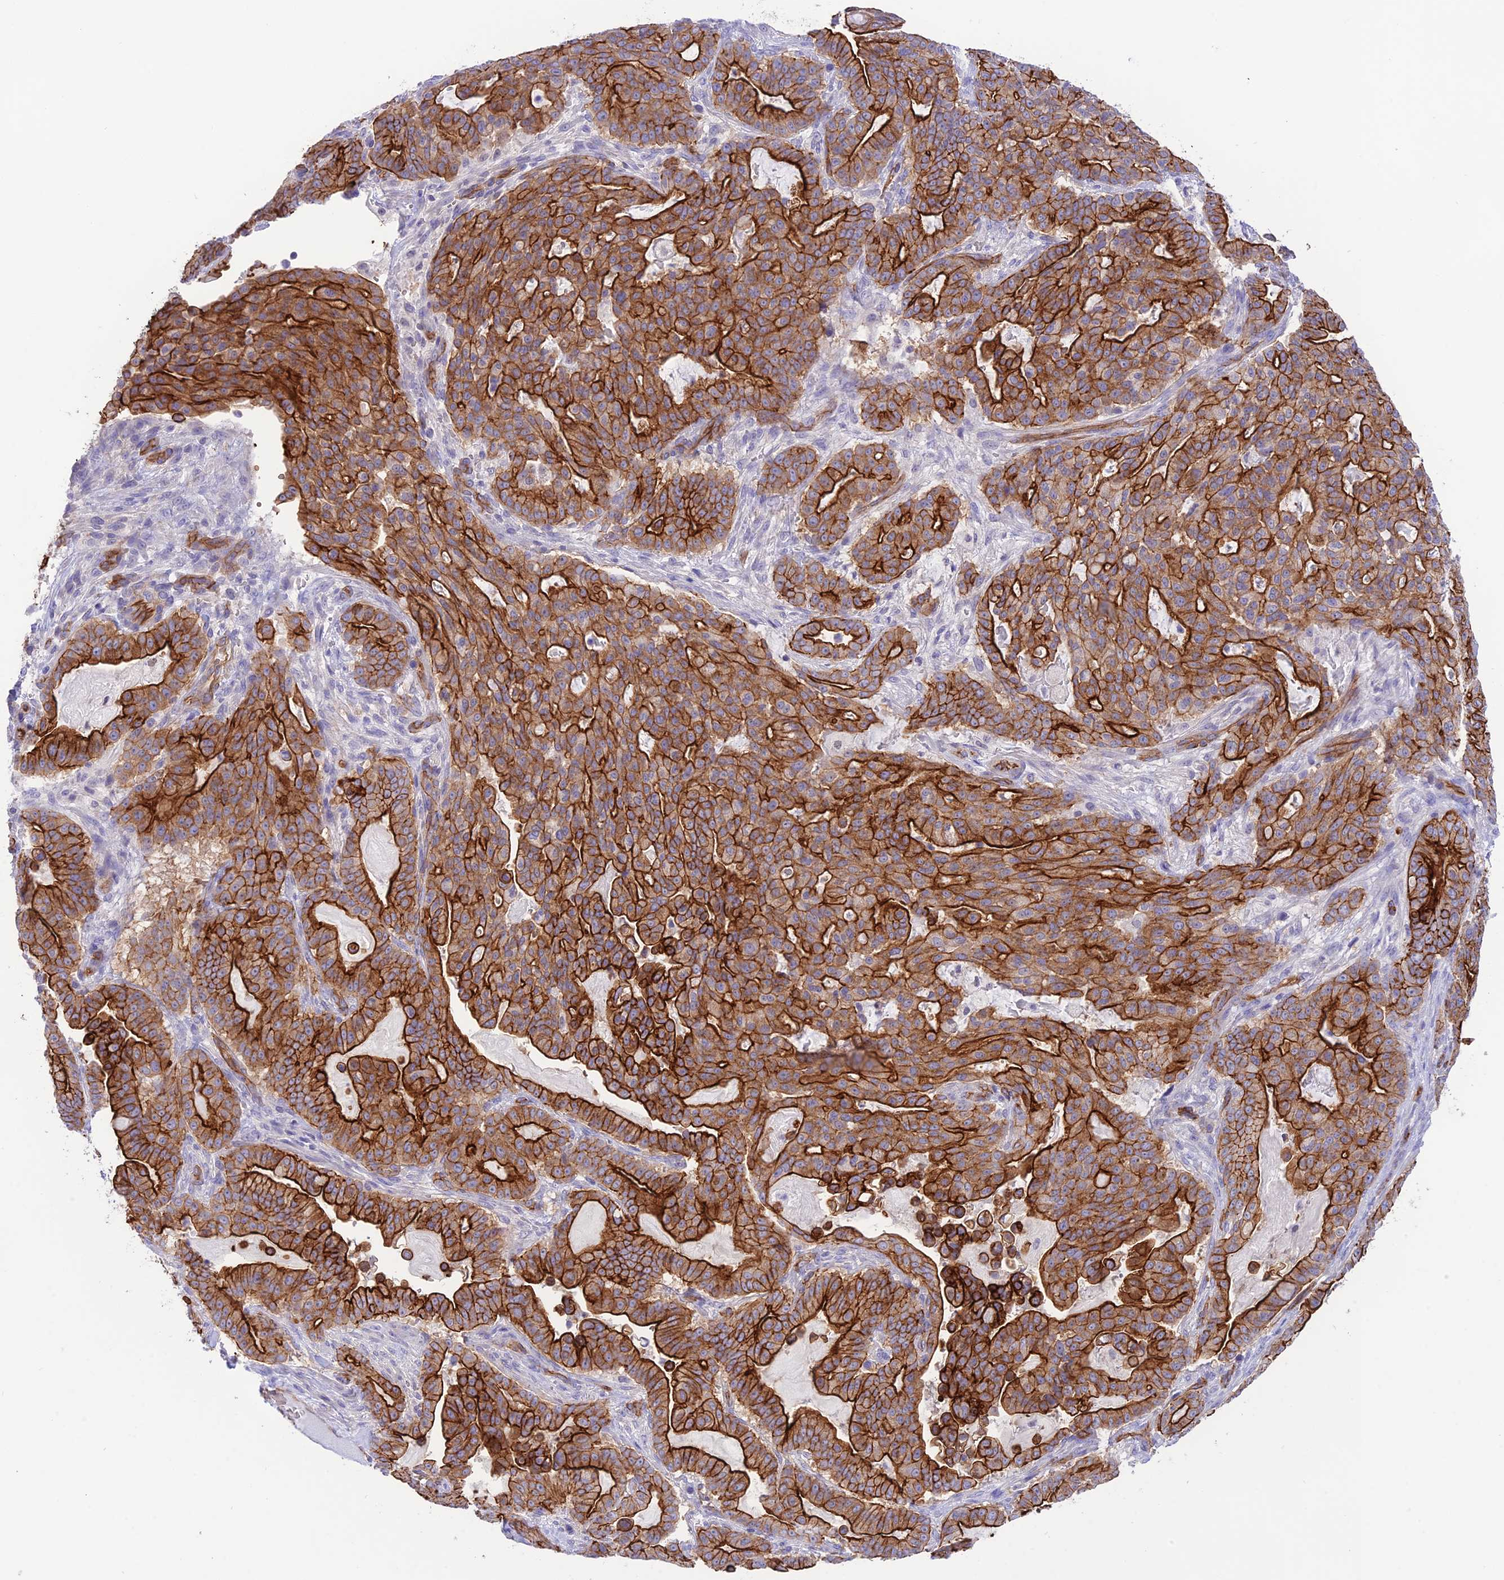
{"staining": {"intensity": "strong", "quantity": ">75%", "location": "cytoplasmic/membranous"}, "tissue": "pancreatic cancer", "cell_type": "Tumor cells", "image_type": "cancer", "snomed": [{"axis": "morphology", "description": "Adenocarcinoma, NOS"}, {"axis": "topography", "description": "Pancreas"}], "caption": "Protein staining by immunohistochemistry exhibits strong cytoplasmic/membranous expression in approximately >75% of tumor cells in pancreatic cancer (adenocarcinoma).", "gene": "YPEL5", "patient": {"sex": "male", "age": 63}}